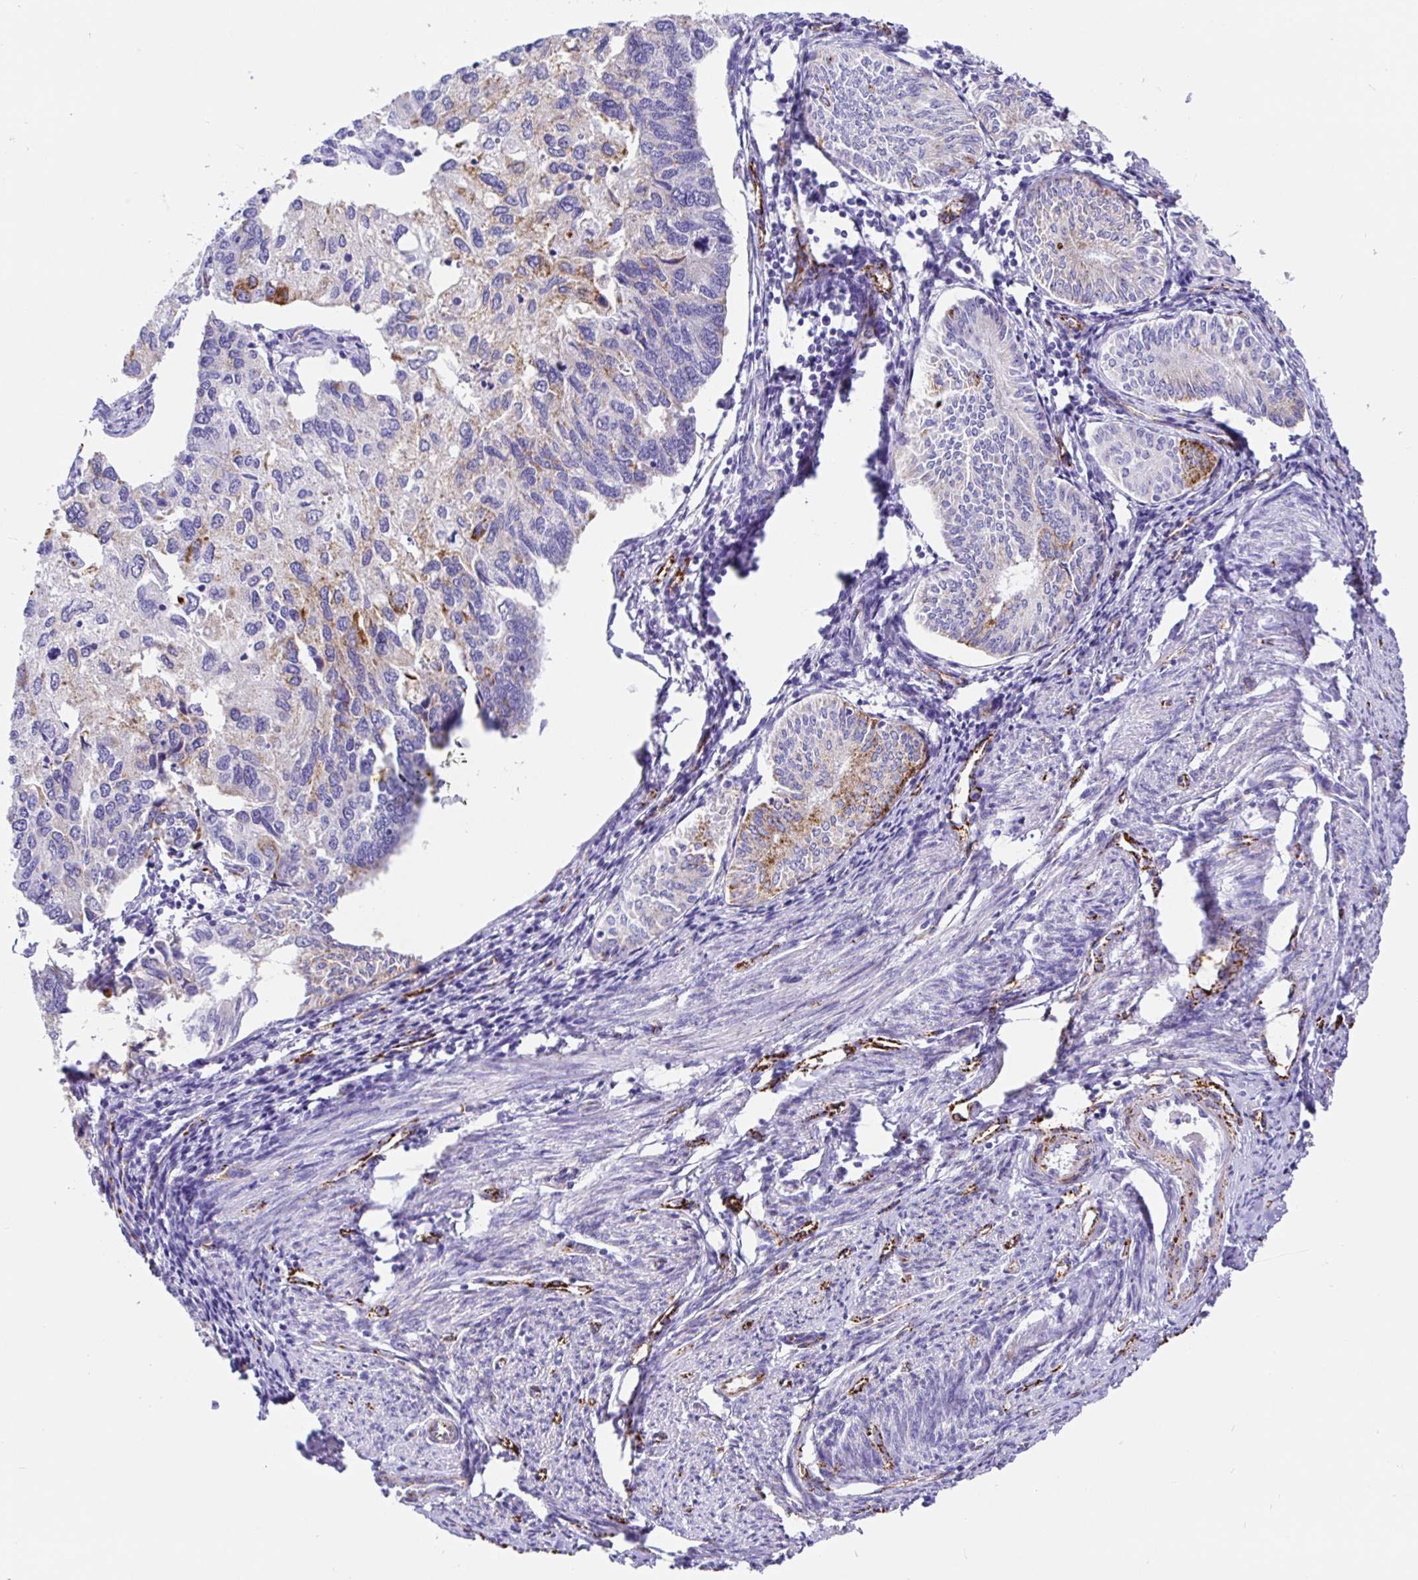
{"staining": {"intensity": "moderate", "quantity": "<25%", "location": "cytoplasmic/membranous"}, "tissue": "endometrial cancer", "cell_type": "Tumor cells", "image_type": "cancer", "snomed": [{"axis": "morphology", "description": "Carcinoma, NOS"}, {"axis": "topography", "description": "Uterus"}], "caption": "Human carcinoma (endometrial) stained with a brown dye reveals moderate cytoplasmic/membranous positive positivity in approximately <25% of tumor cells.", "gene": "MAOA", "patient": {"sex": "female", "age": 76}}